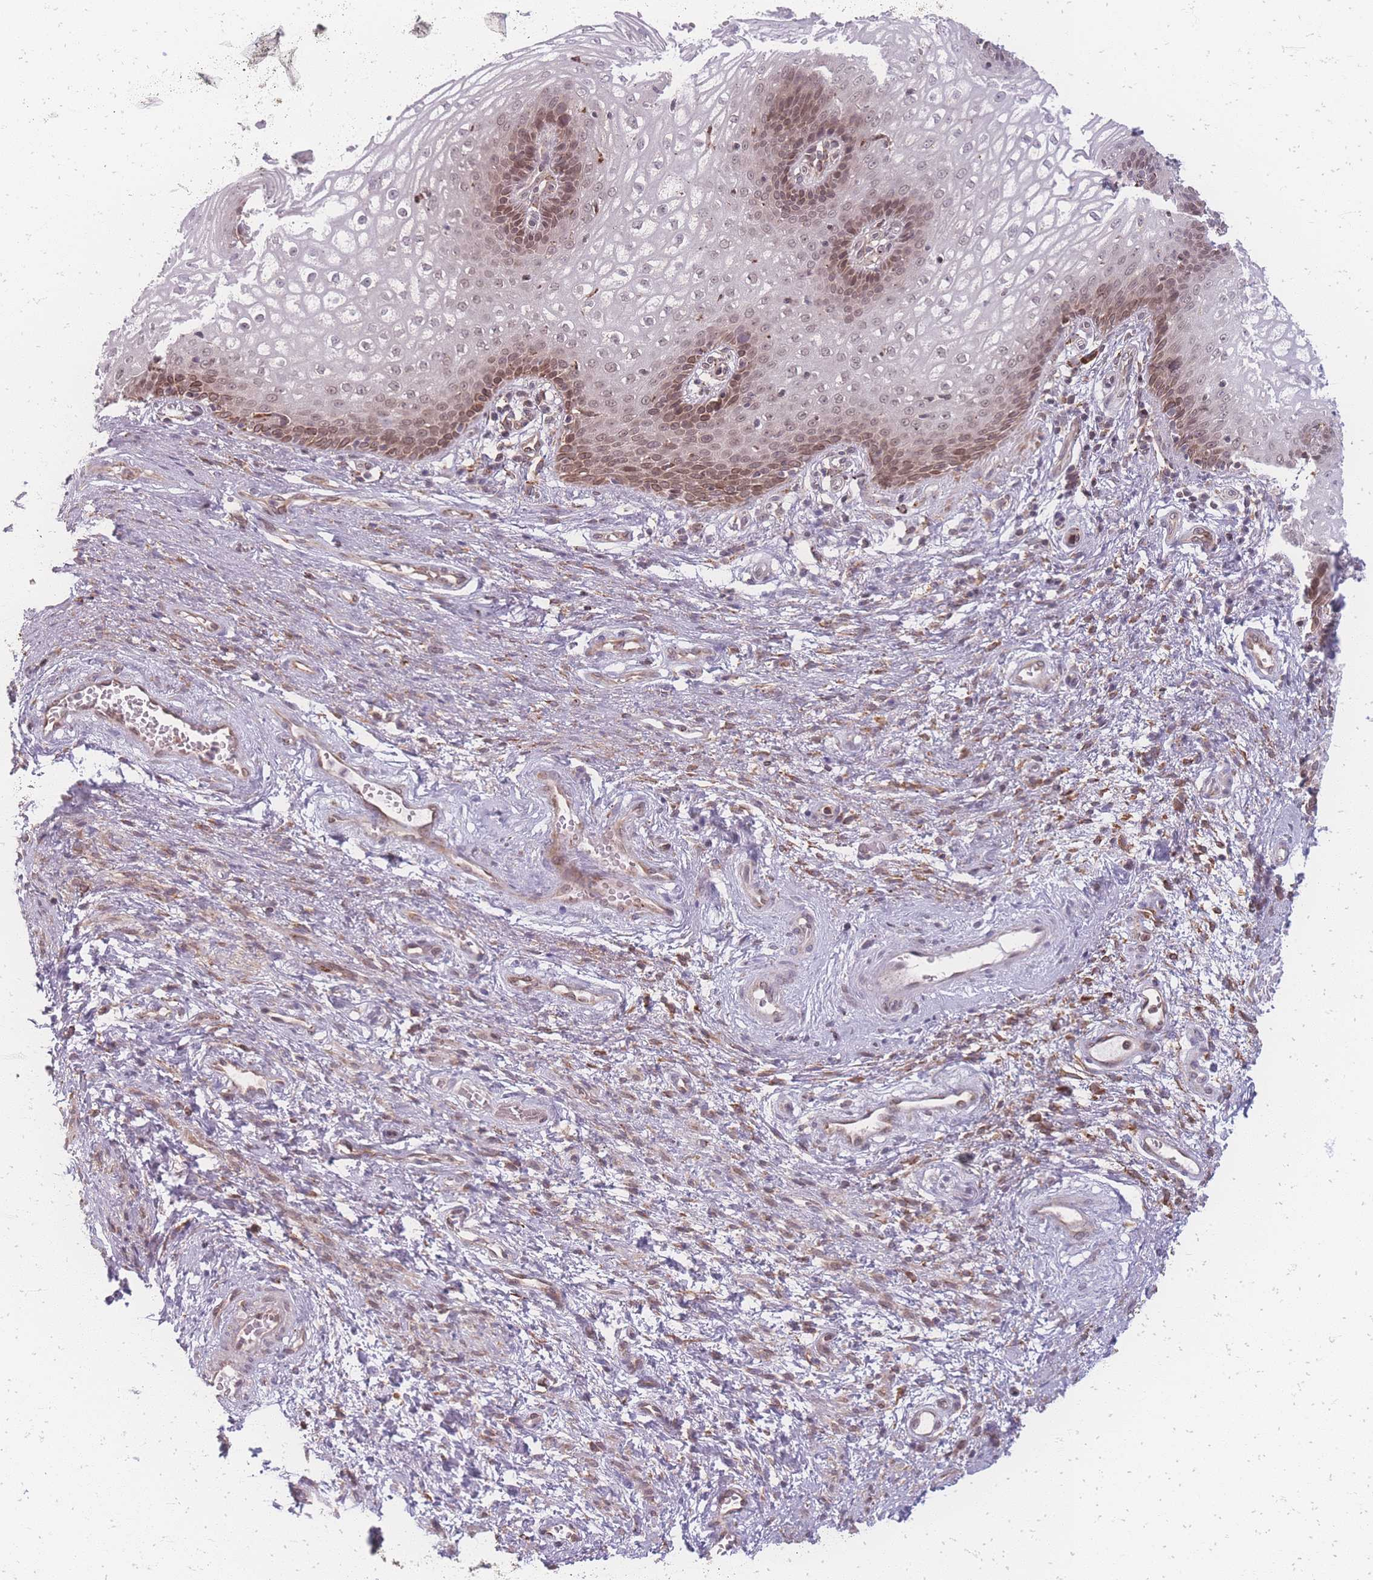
{"staining": {"intensity": "moderate", "quantity": "25%-75%", "location": "nuclear"}, "tissue": "vagina", "cell_type": "Squamous epithelial cells", "image_type": "normal", "snomed": [{"axis": "morphology", "description": "Normal tissue, NOS"}, {"axis": "topography", "description": "Vagina"}], "caption": "Normal vagina shows moderate nuclear staining in about 25%-75% of squamous epithelial cells (Stains: DAB in brown, nuclei in blue, Microscopy: brightfield microscopy at high magnification)..", "gene": "ZC3H13", "patient": {"sex": "female", "age": 34}}